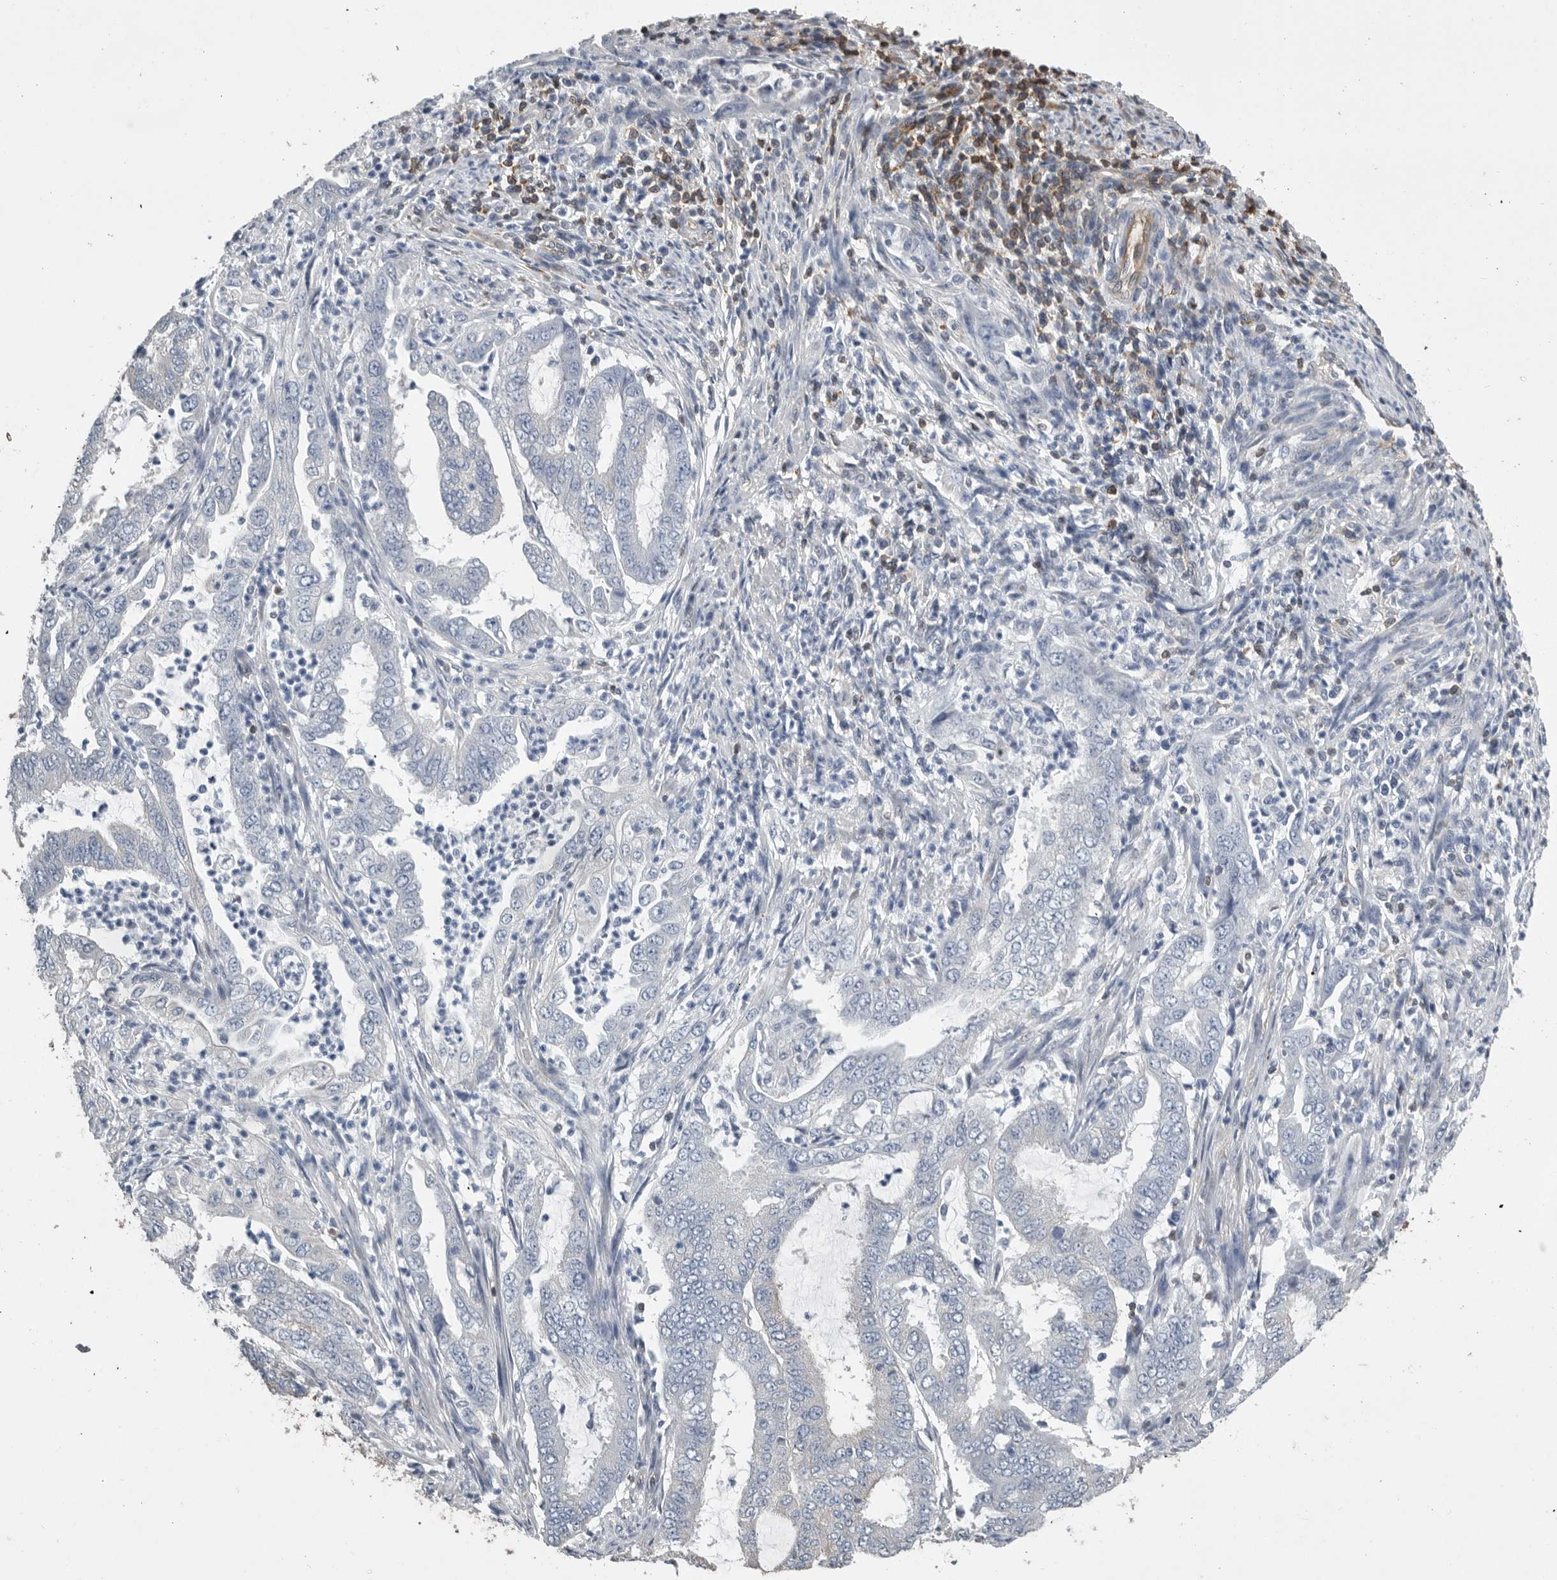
{"staining": {"intensity": "negative", "quantity": "none", "location": "none"}, "tissue": "endometrial cancer", "cell_type": "Tumor cells", "image_type": "cancer", "snomed": [{"axis": "morphology", "description": "Adenocarcinoma, NOS"}, {"axis": "topography", "description": "Endometrium"}], "caption": "Tumor cells are negative for brown protein staining in endometrial cancer.", "gene": "PDCD4", "patient": {"sex": "female", "age": 51}}